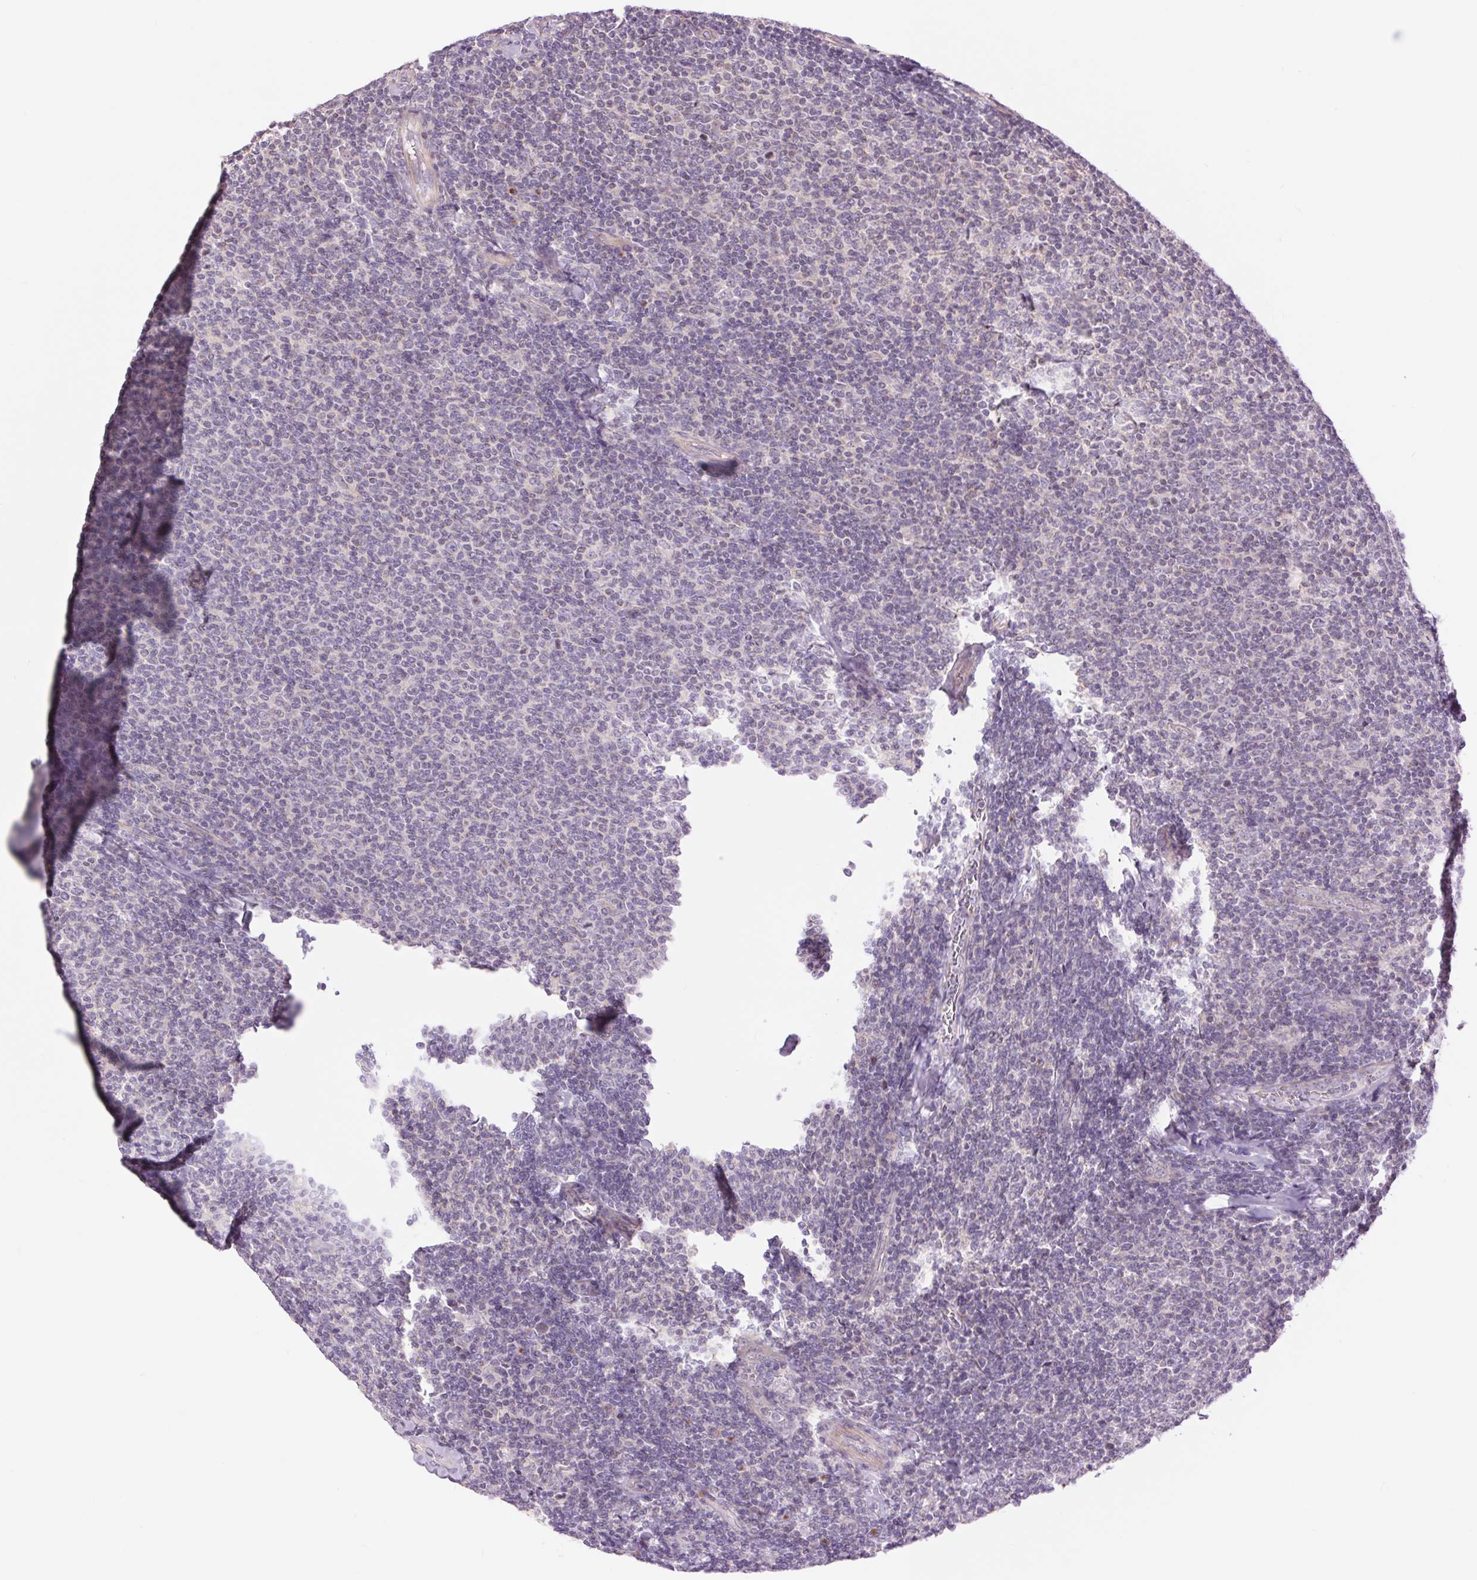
{"staining": {"intensity": "negative", "quantity": "none", "location": "none"}, "tissue": "lymphoma", "cell_type": "Tumor cells", "image_type": "cancer", "snomed": [{"axis": "morphology", "description": "Malignant lymphoma, non-Hodgkin's type, Low grade"}, {"axis": "topography", "description": "Lymph node"}], "caption": "Immunohistochemistry micrograph of malignant lymphoma, non-Hodgkin's type (low-grade) stained for a protein (brown), which reveals no positivity in tumor cells.", "gene": "CTNNA3", "patient": {"sex": "male", "age": 52}}